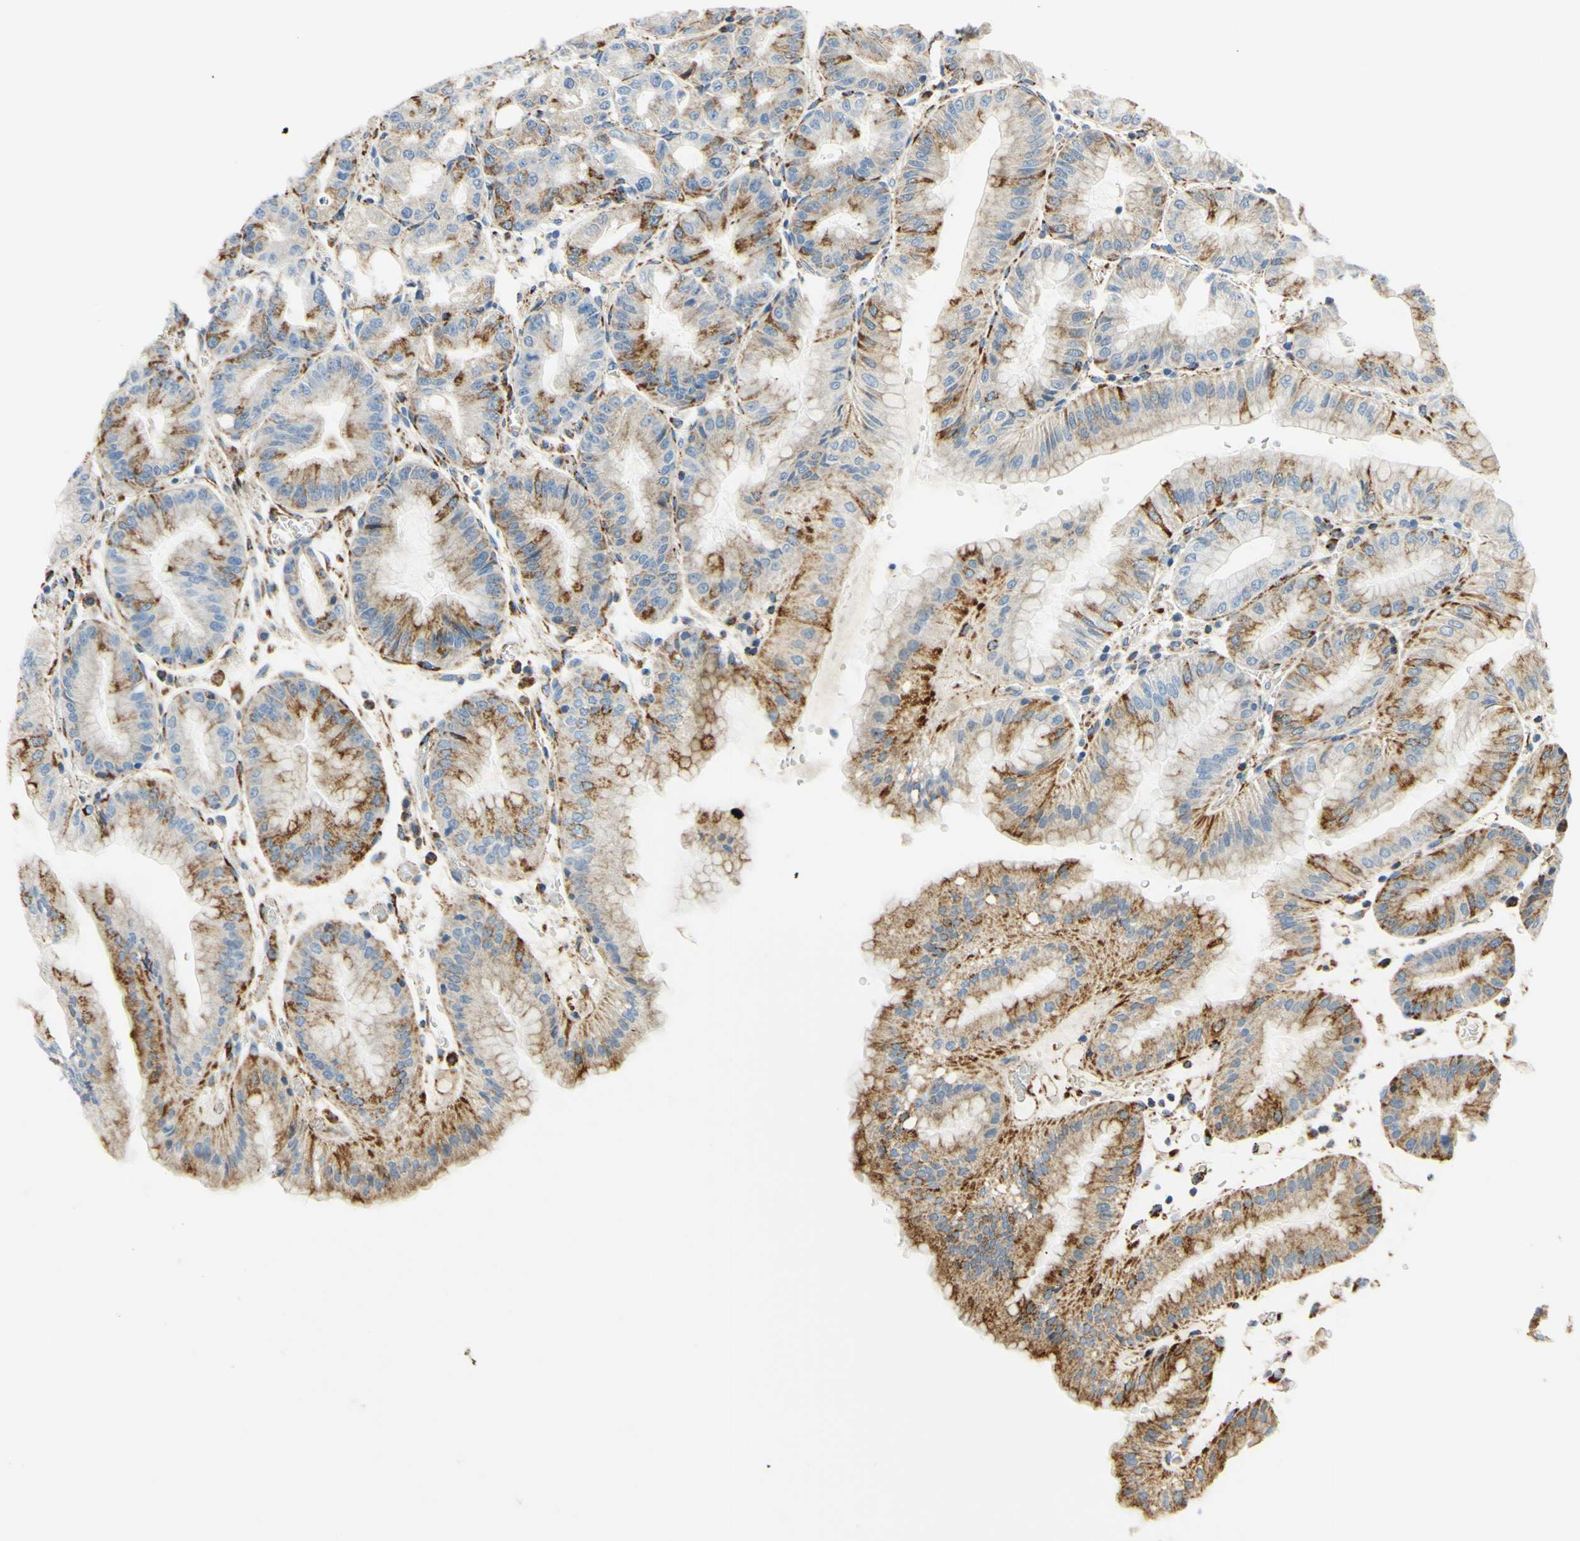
{"staining": {"intensity": "strong", "quantity": "25%-75%", "location": "cytoplasmic/membranous"}, "tissue": "stomach", "cell_type": "Glandular cells", "image_type": "normal", "snomed": [{"axis": "morphology", "description": "Normal tissue, NOS"}, {"axis": "topography", "description": "Stomach, lower"}], "caption": "An immunohistochemistry (IHC) histopathology image of normal tissue is shown. Protein staining in brown shows strong cytoplasmic/membranous positivity in stomach within glandular cells. (Brightfield microscopy of DAB IHC at high magnification).", "gene": "MAVS", "patient": {"sex": "male", "age": 71}}